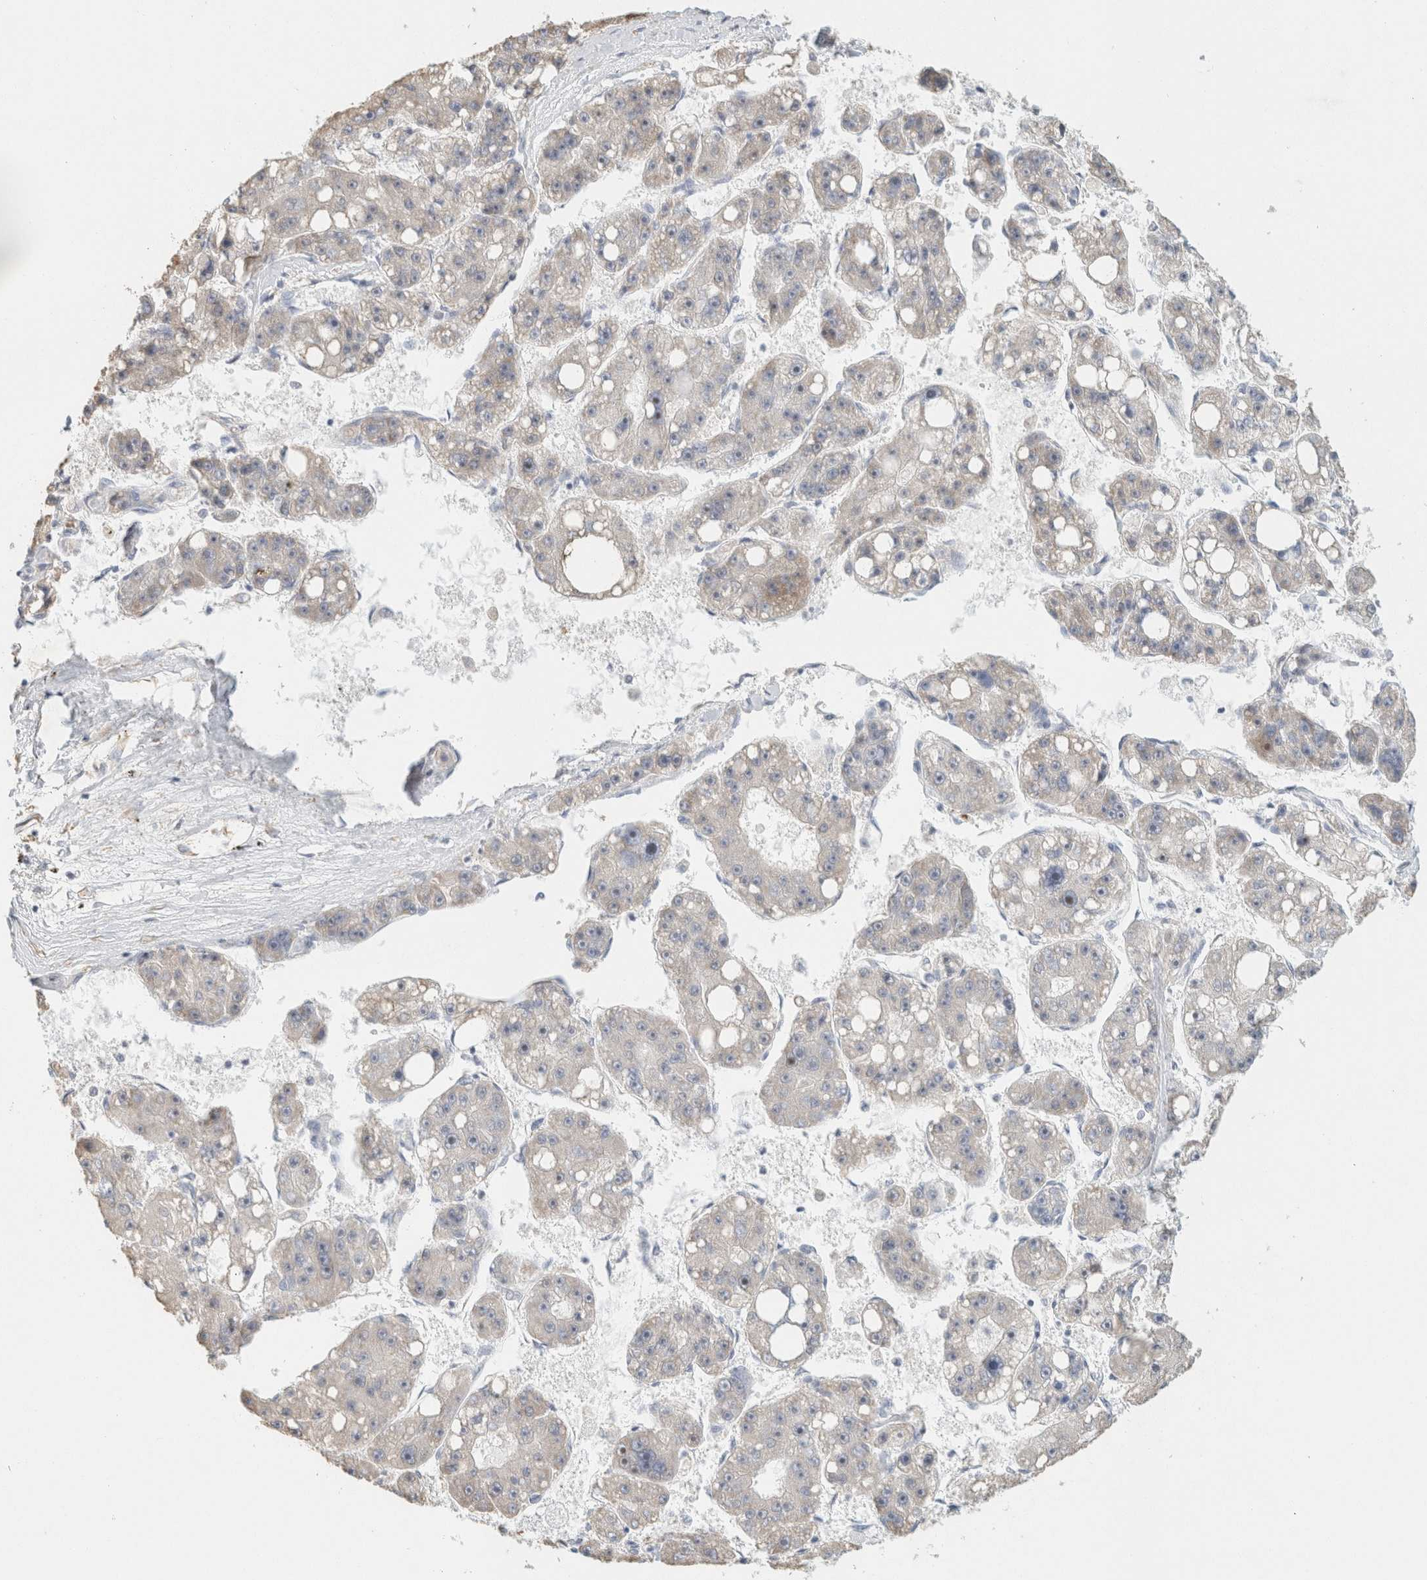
{"staining": {"intensity": "weak", "quantity": "<25%", "location": "cytoplasmic/membranous"}, "tissue": "liver cancer", "cell_type": "Tumor cells", "image_type": "cancer", "snomed": [{"axis": "morphology", "description": "Carcinoma, Hepatocellular, NOS"}, {"axis": "topography", "description": "Liver"}], "caption": "IHC of human liver cancer (hepatocellular carcinoma) reveals no expression in tumor cells. (DAB (3,3'-diaminobenzidine) immunohistochemistry (IHC) visualized using brightfield microscopy, high magnification).", "gene": "NEFM", "patient": {"sex": "female", "age": 61}}